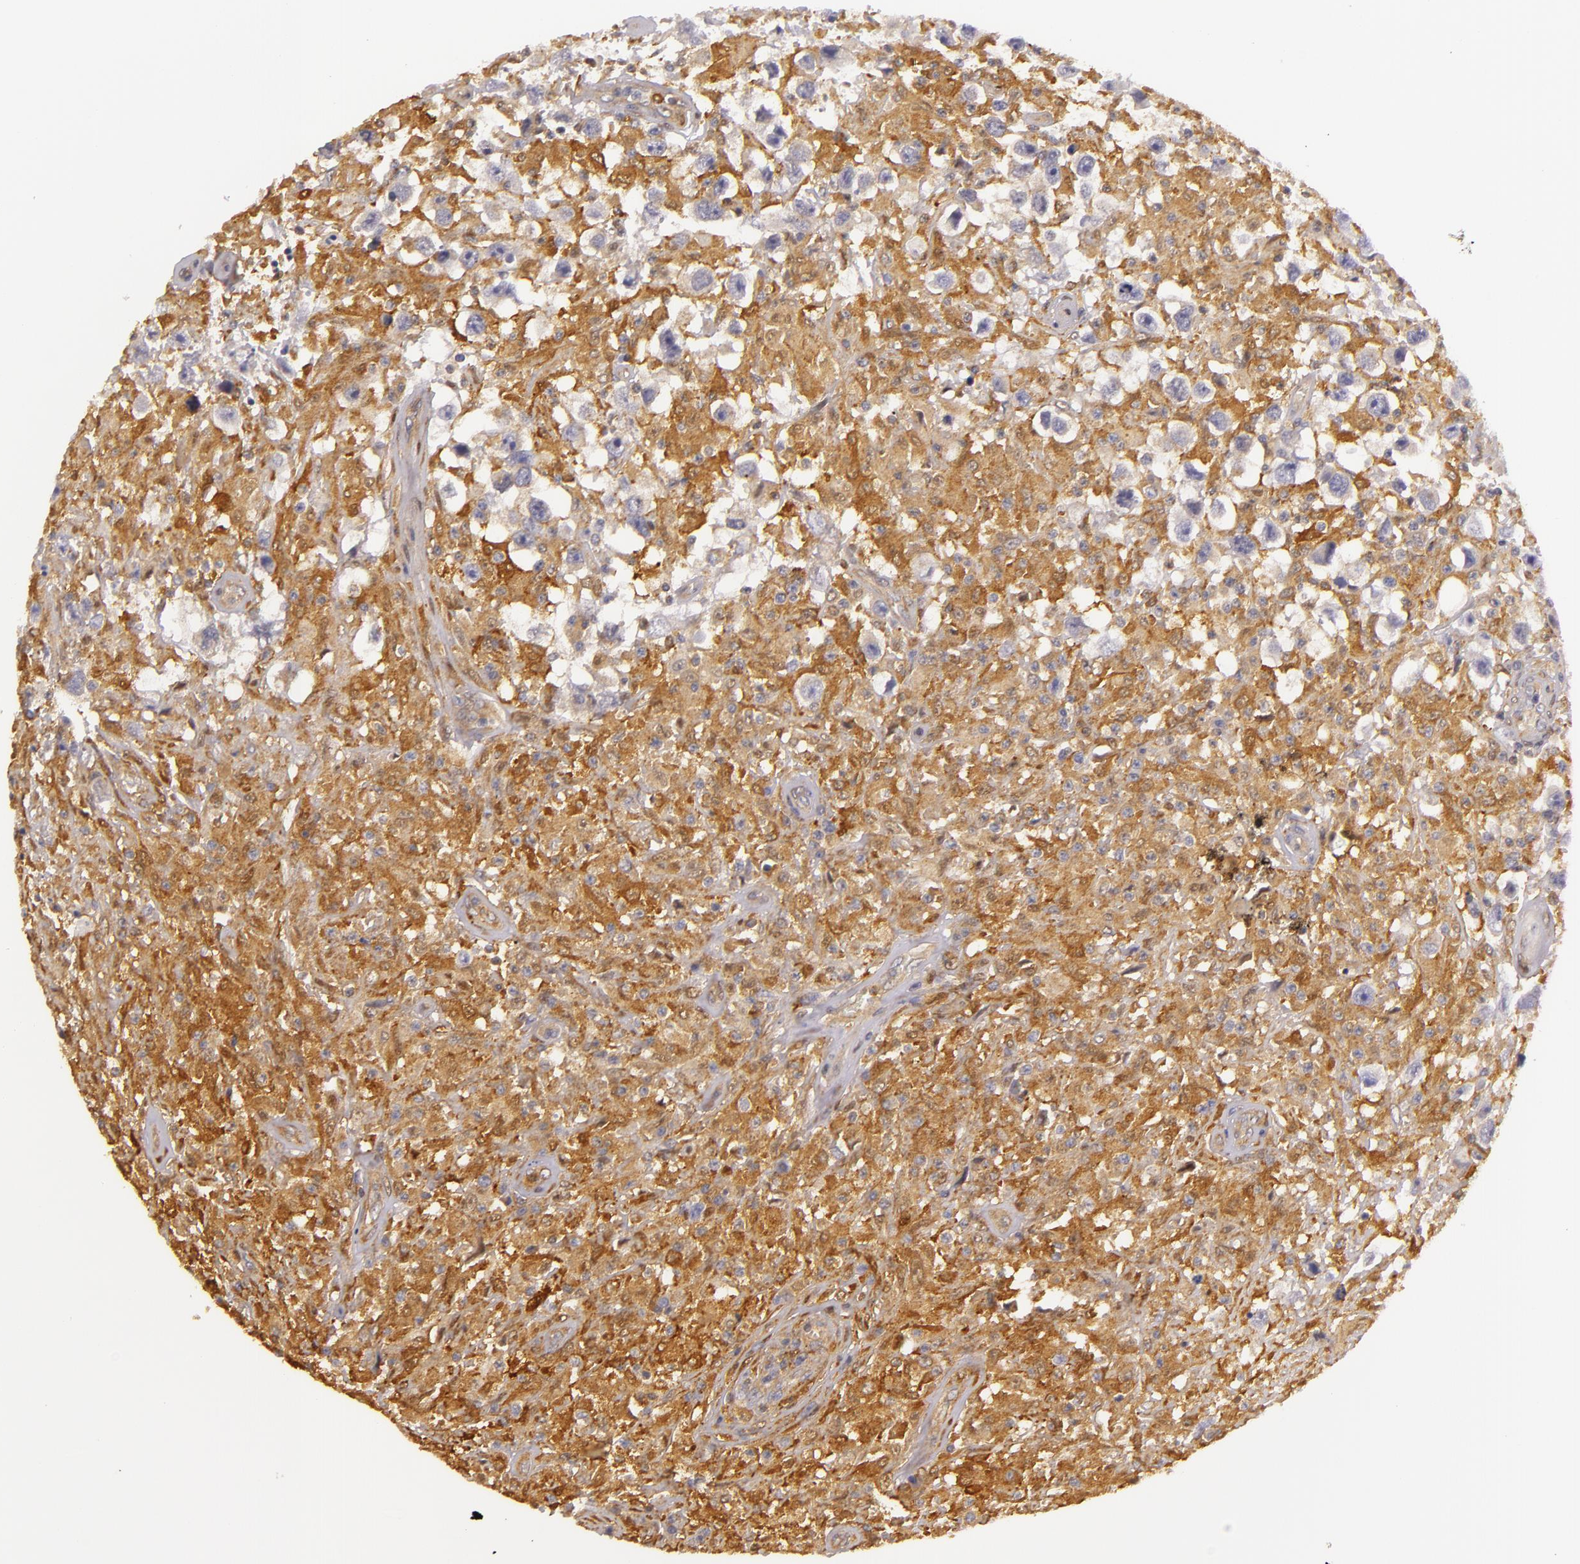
{"staining": {"intensity": "strong", "quantity": ">75%", "location": "cytoplasmic/membranous"}, "tissue": "testis cancer", "cell_type": "Tumor cells", "image_type": "cancer", "snomed": [{"axis": "morphology", "description": "Seminoma, NOS"}, {"axis": "topography", "description": "Testis"}], "caption": "The image reveals immunohistochemical staining of testis cancer. There is strong cytoplasmic/membranous expression is appreciated in about >75% of tumor cells. The protein is stained brown, and the nuclei are stained in blue (DAB (3,3'-diaminobenzidine) IHC with brightfield microscopy, high magnification).", "gene": "TOM1", "patient": {"sex": "male", "age": 34}}